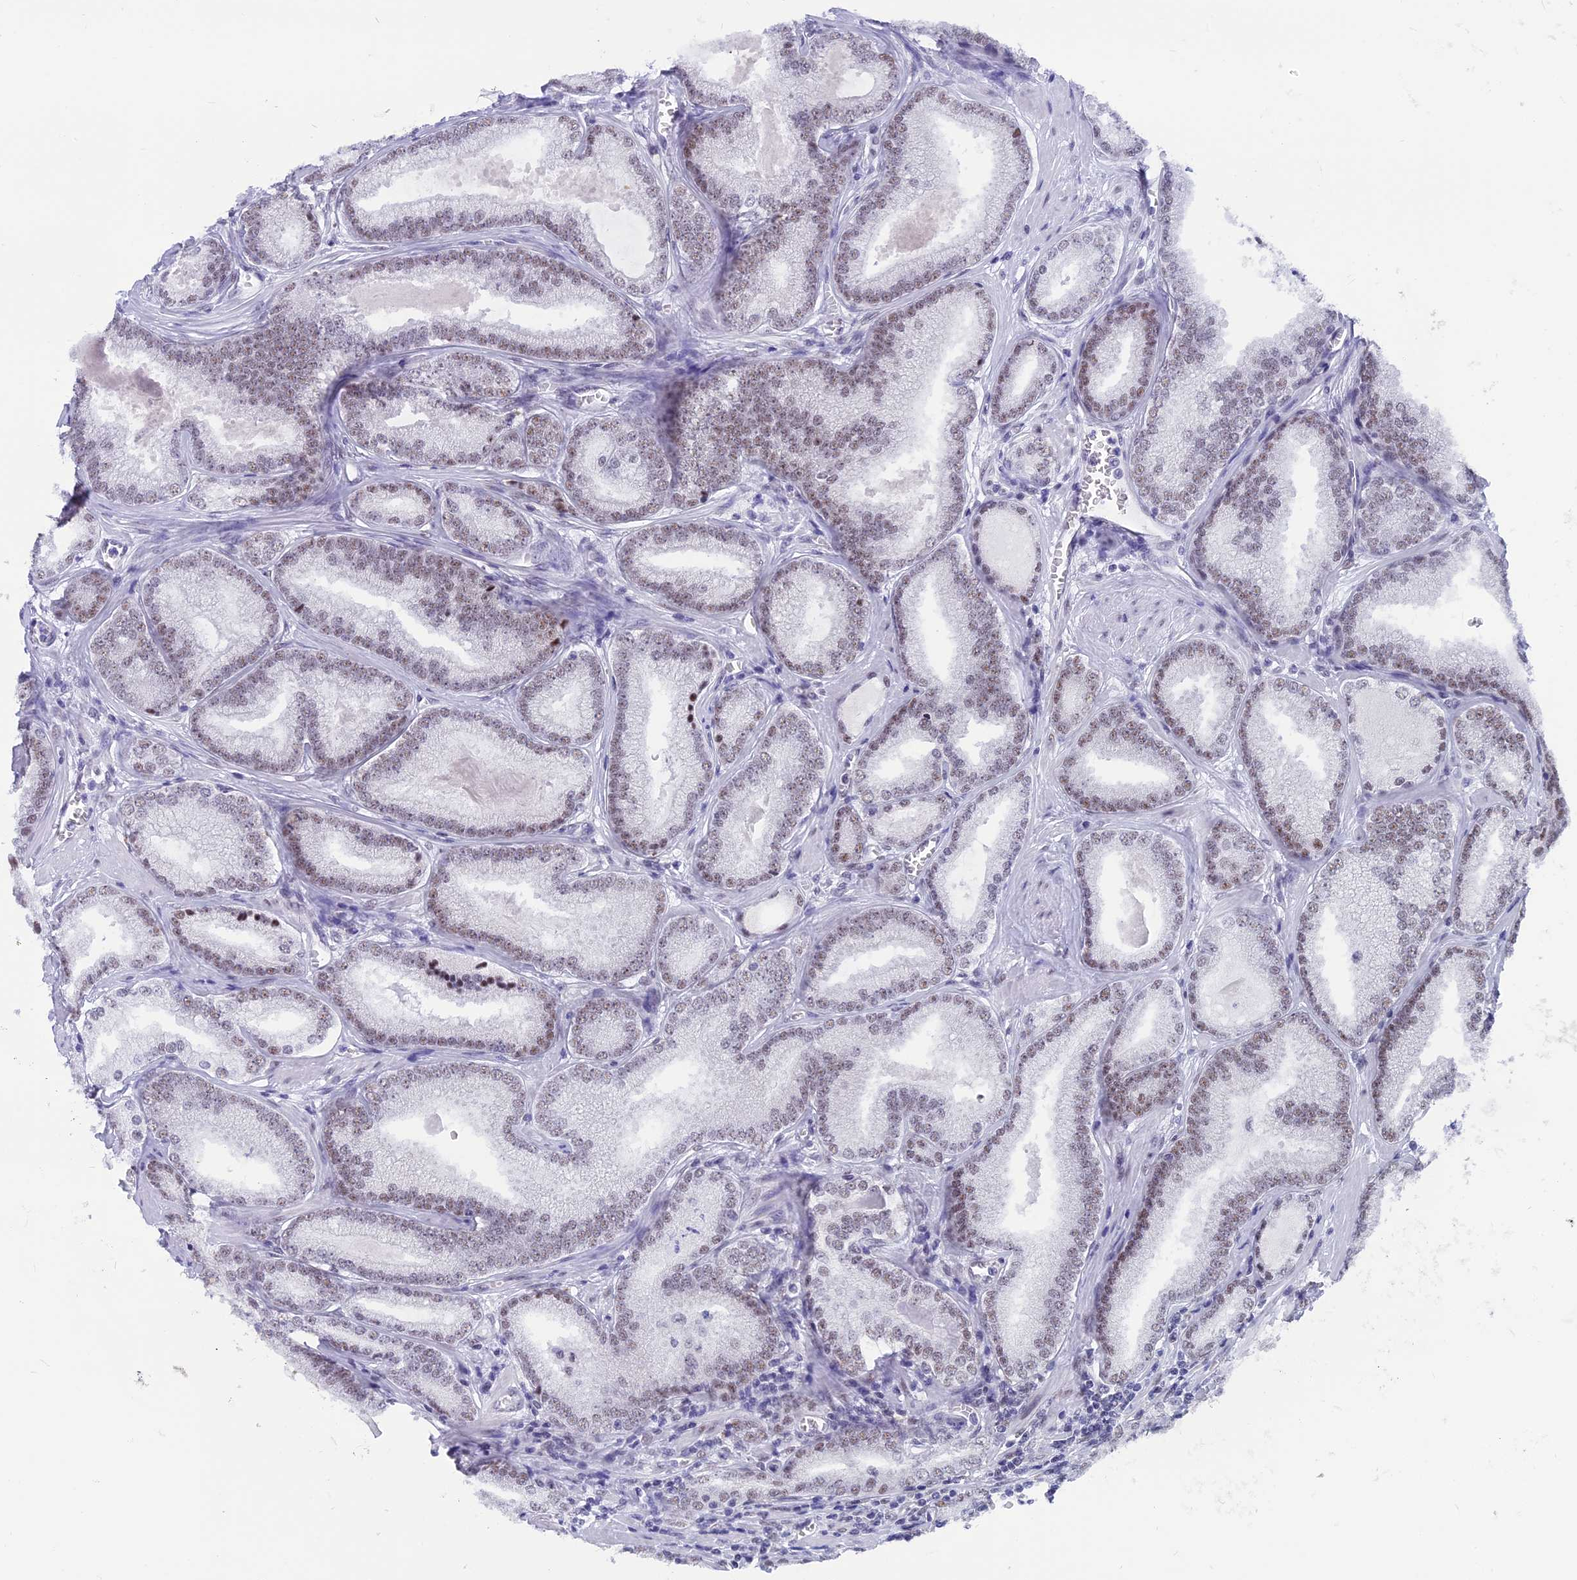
{"staining": {"intensity": "weak", "quantity": ">75%", "location": "nuclear"}, "tissue": "prostate cancer", "cell_type": "Tumor cells", "image_type": "cancer", "snomed": [{"axis": "morphology", "description": "Adenocarcinoma, Low grade"}, {"axis": "topography", "description": "Prostate"}], "caption": "Immunohistochemistry (IHC) micrograph of prostate cancer (low-grade adenocarcinoma) stained for a protein (brown), which displays low levels of weak nuclear expression in approximately >75% of tumor cells.", "gene": "SRSF5", "patient": {"sex": "male", "age": 60}}